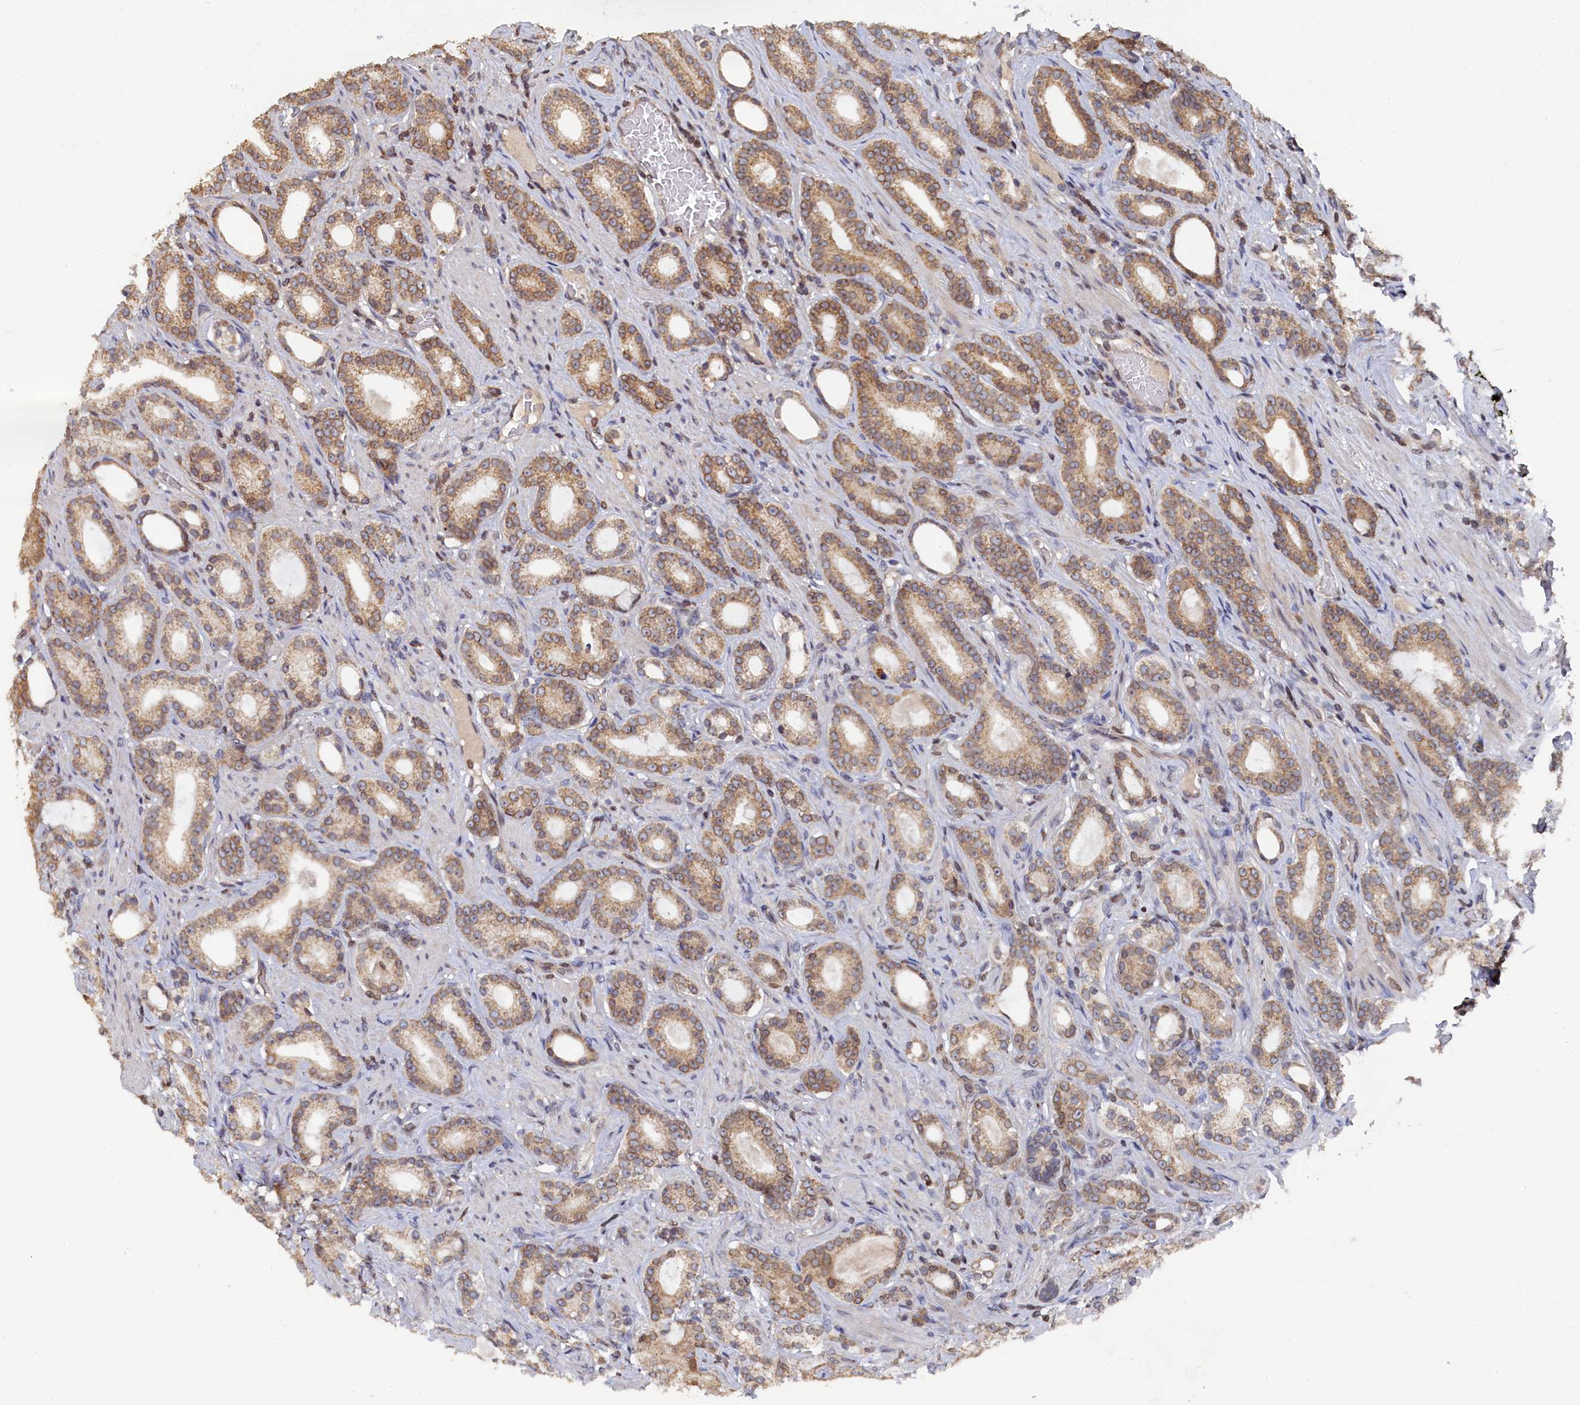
{"staining": {"intensity": "moderate", "quantity": ">75%", "location": "cytoplasmic/membranous"}, "tissue": "prostate cancer", "cell_type": "Tumor cells", "image_type": "cancer", "snomed": [{"axis": "morphology", "description": "Adenocarcinoma, Low grade"}, {"axis": "topography", "description": "Prostate"}], "caption": "The micrograph displays a brown stain indicating the presence of a protein in the cytoplasmic/membranous of tumor cells in prostate cancer. The staining was performed using DAB to visualize the protein expression in brown, while the nuclei were stained in blue with hematoxylin (Magnification: 20x).", "gene": "ANKEF1", "patient": {"sex": "male", "age": 71}}